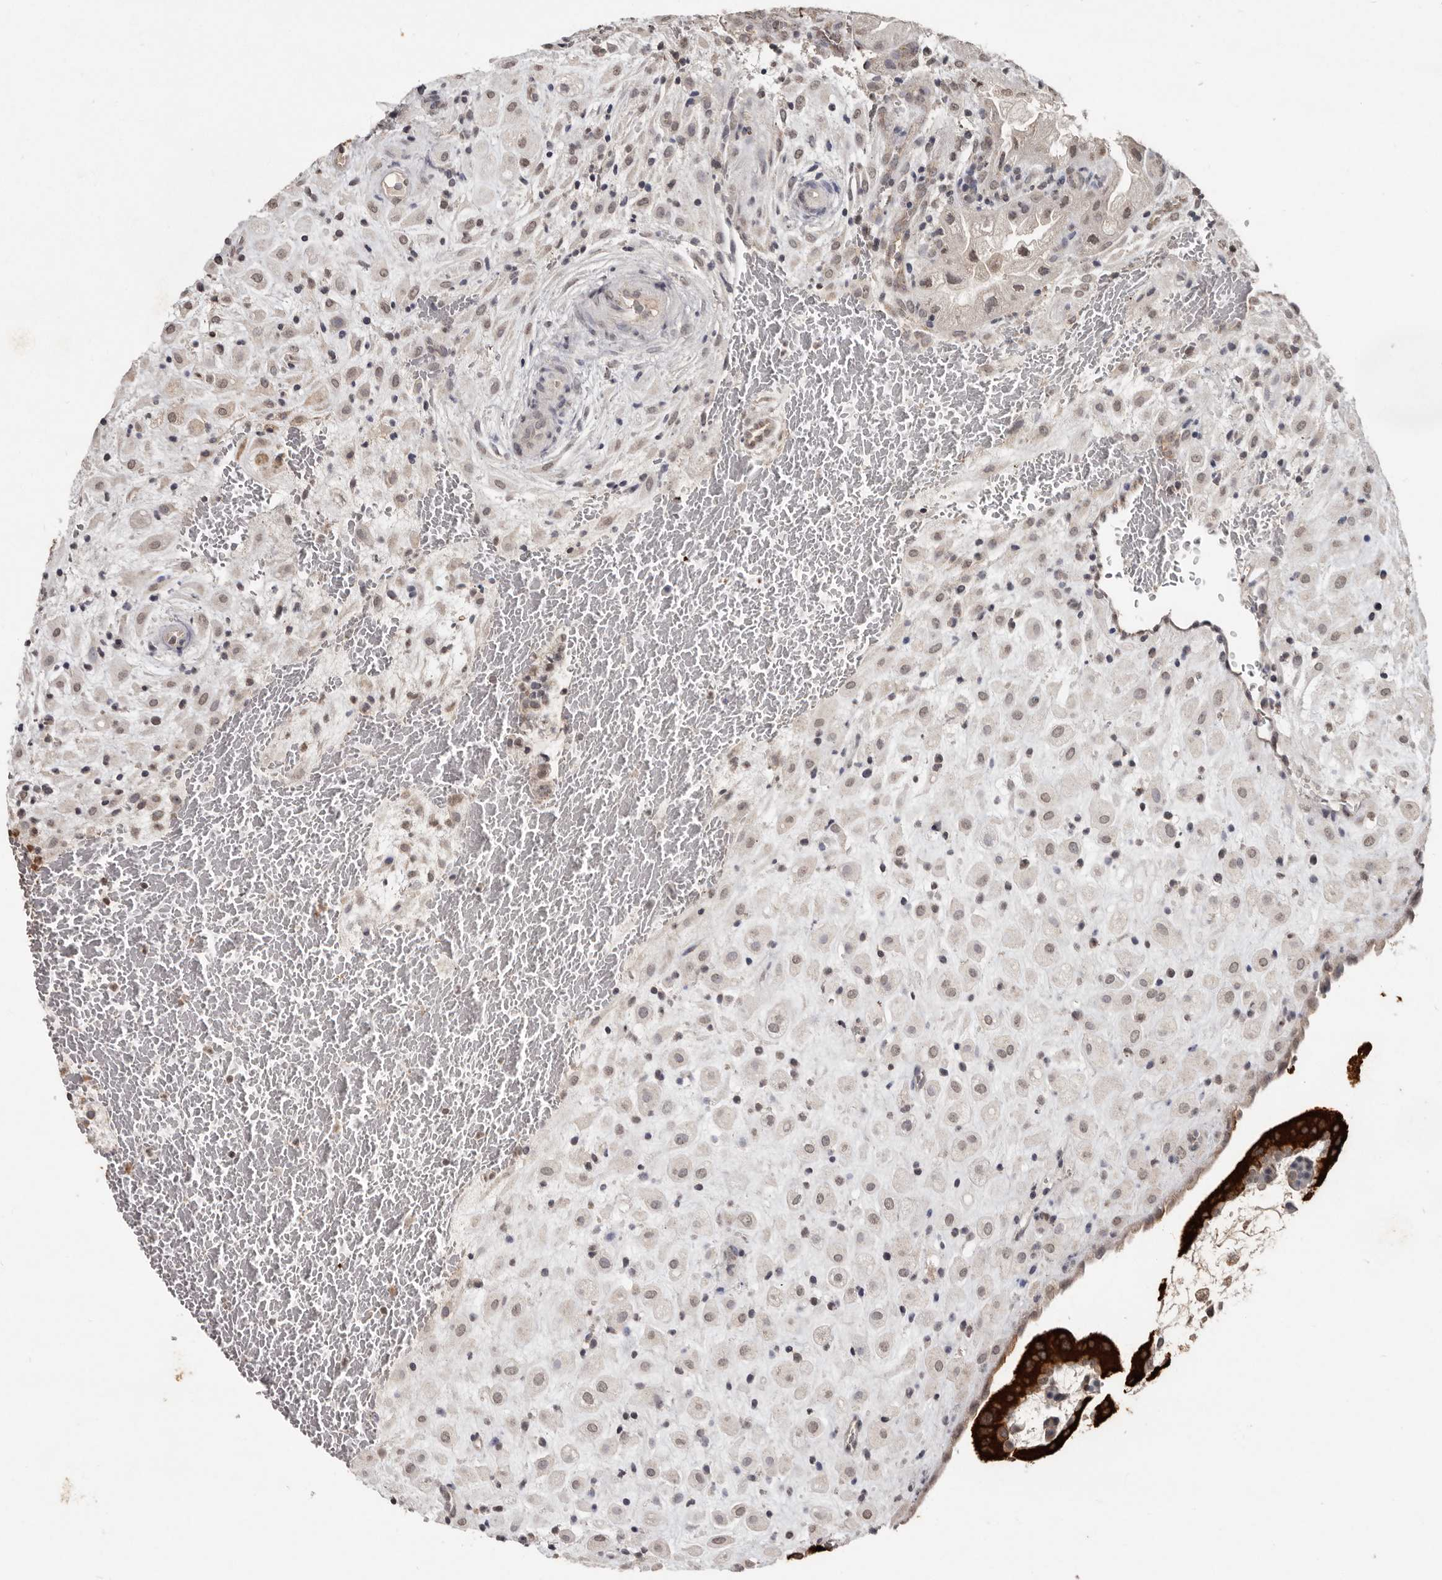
{"staining": {"intensity": "weak", "quantity": "<25%", "location": "nuclear"}, "tissue": "placenta", "cell_type": "Decidual cells", "image_type": "normal", "snomed": [{"axis": "morphology", "description": "Normal tissue, NOS"}, {"axis": "topography", "description": "Placenta"}], "caption": "High magnification brightfield microscopy of unremarkable placenta stained with DAB (3,3'-diaminobenzidine) (brown) and counterstained with hematoxylin (blue): decidual cells show no significant staining. (DAB immunohistochemistry, high magnification).", "gene": "LINGO2", "patient": {"sex": "female", "age": 35}}